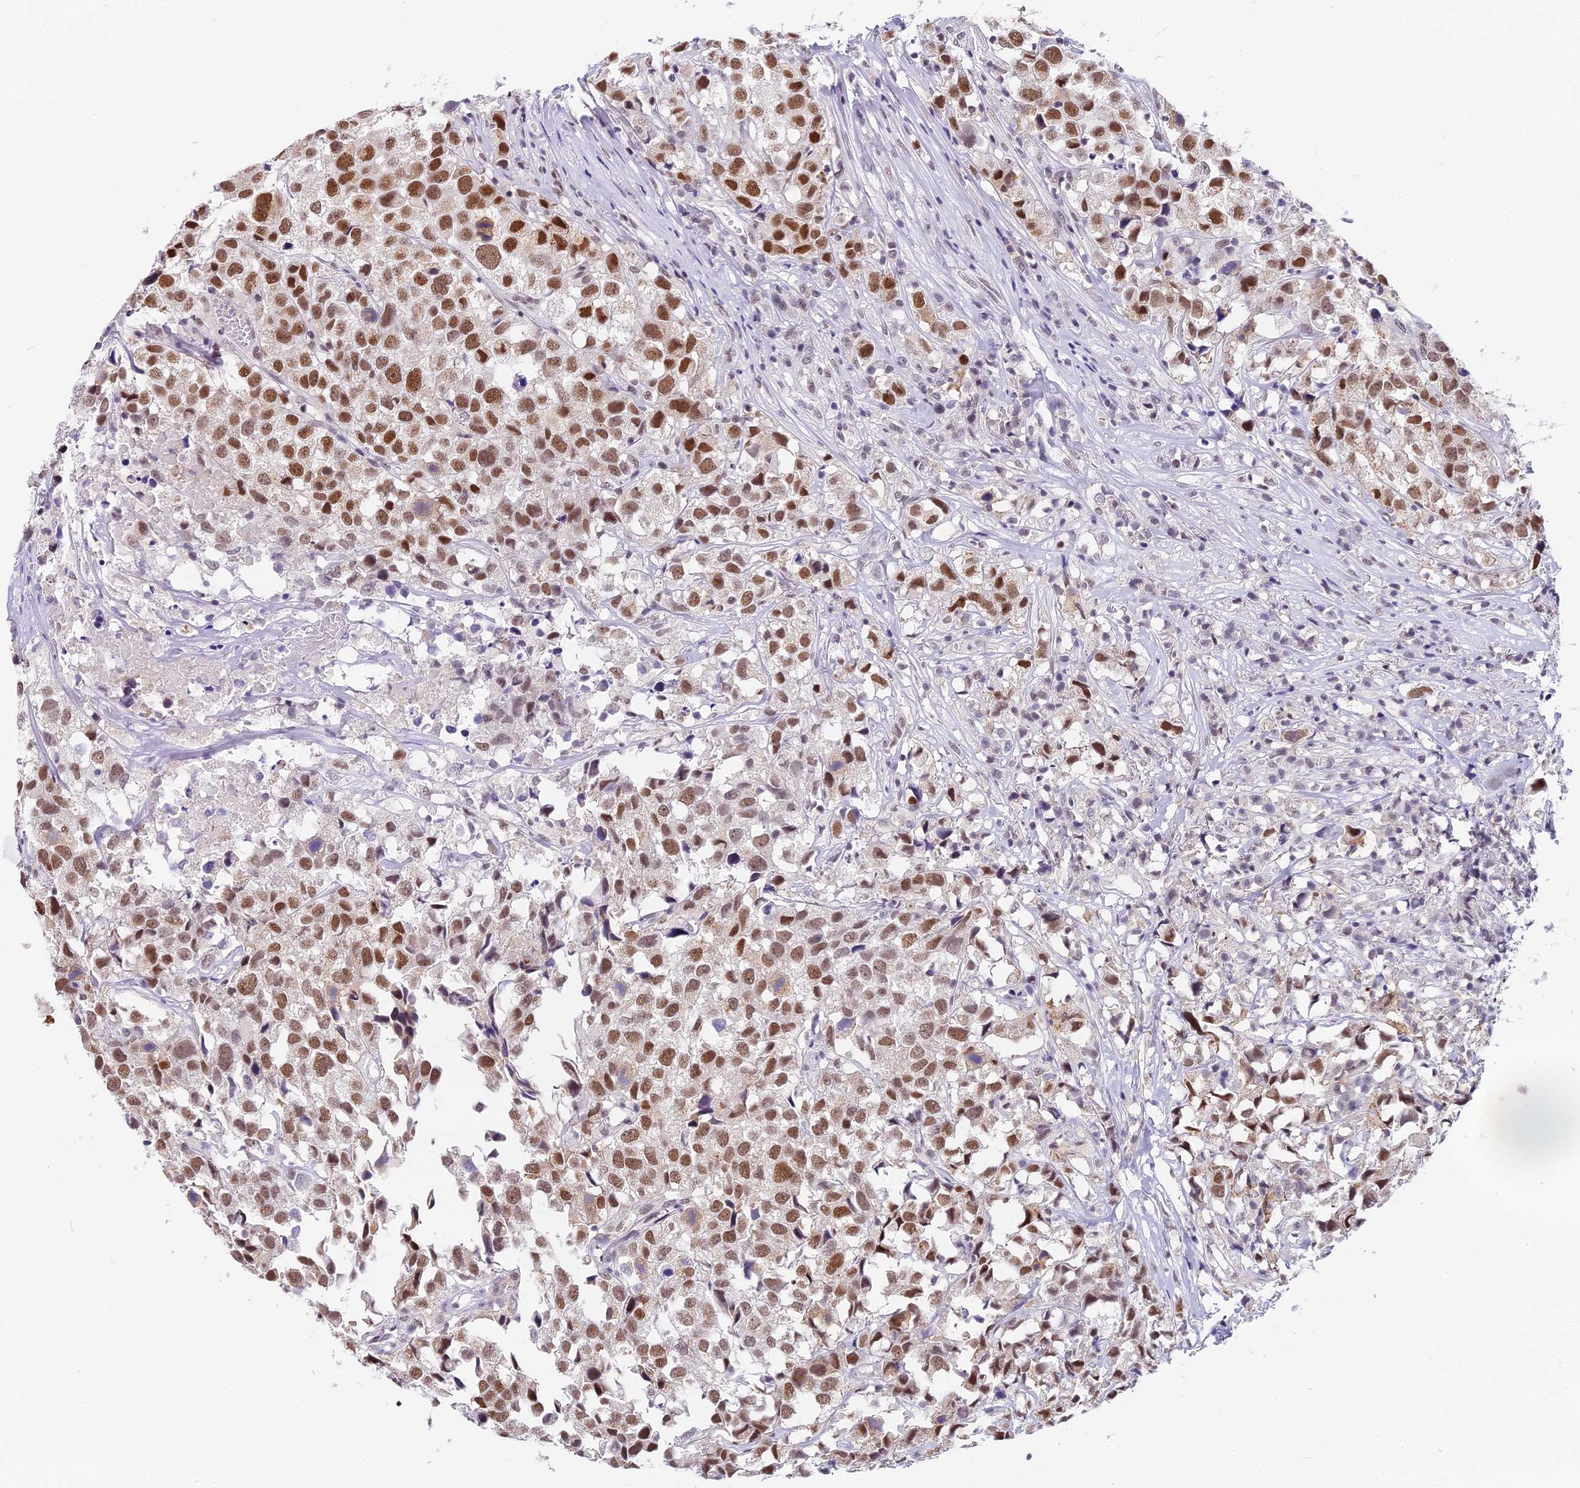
{"staining": {"intensity": "moderate", "quantity": ">75%", "location": "nuclear"}, "tissue": "urothelial cancer", "cell_type": "Tumor cells", "image_type": "cancer", "snomed": [{"axis": "morphology", "description": "Urothelial carcinoma, High grade"}, {"axis": "topography", "description": "Urinary bladder"}], "caption": "High-grade urothelial carcinoma tissue shows moderate nuclear expression in approximately >75% of tumor cells", "gene": "SBNO1", "patient": {"sex": "female", "age": 75}}